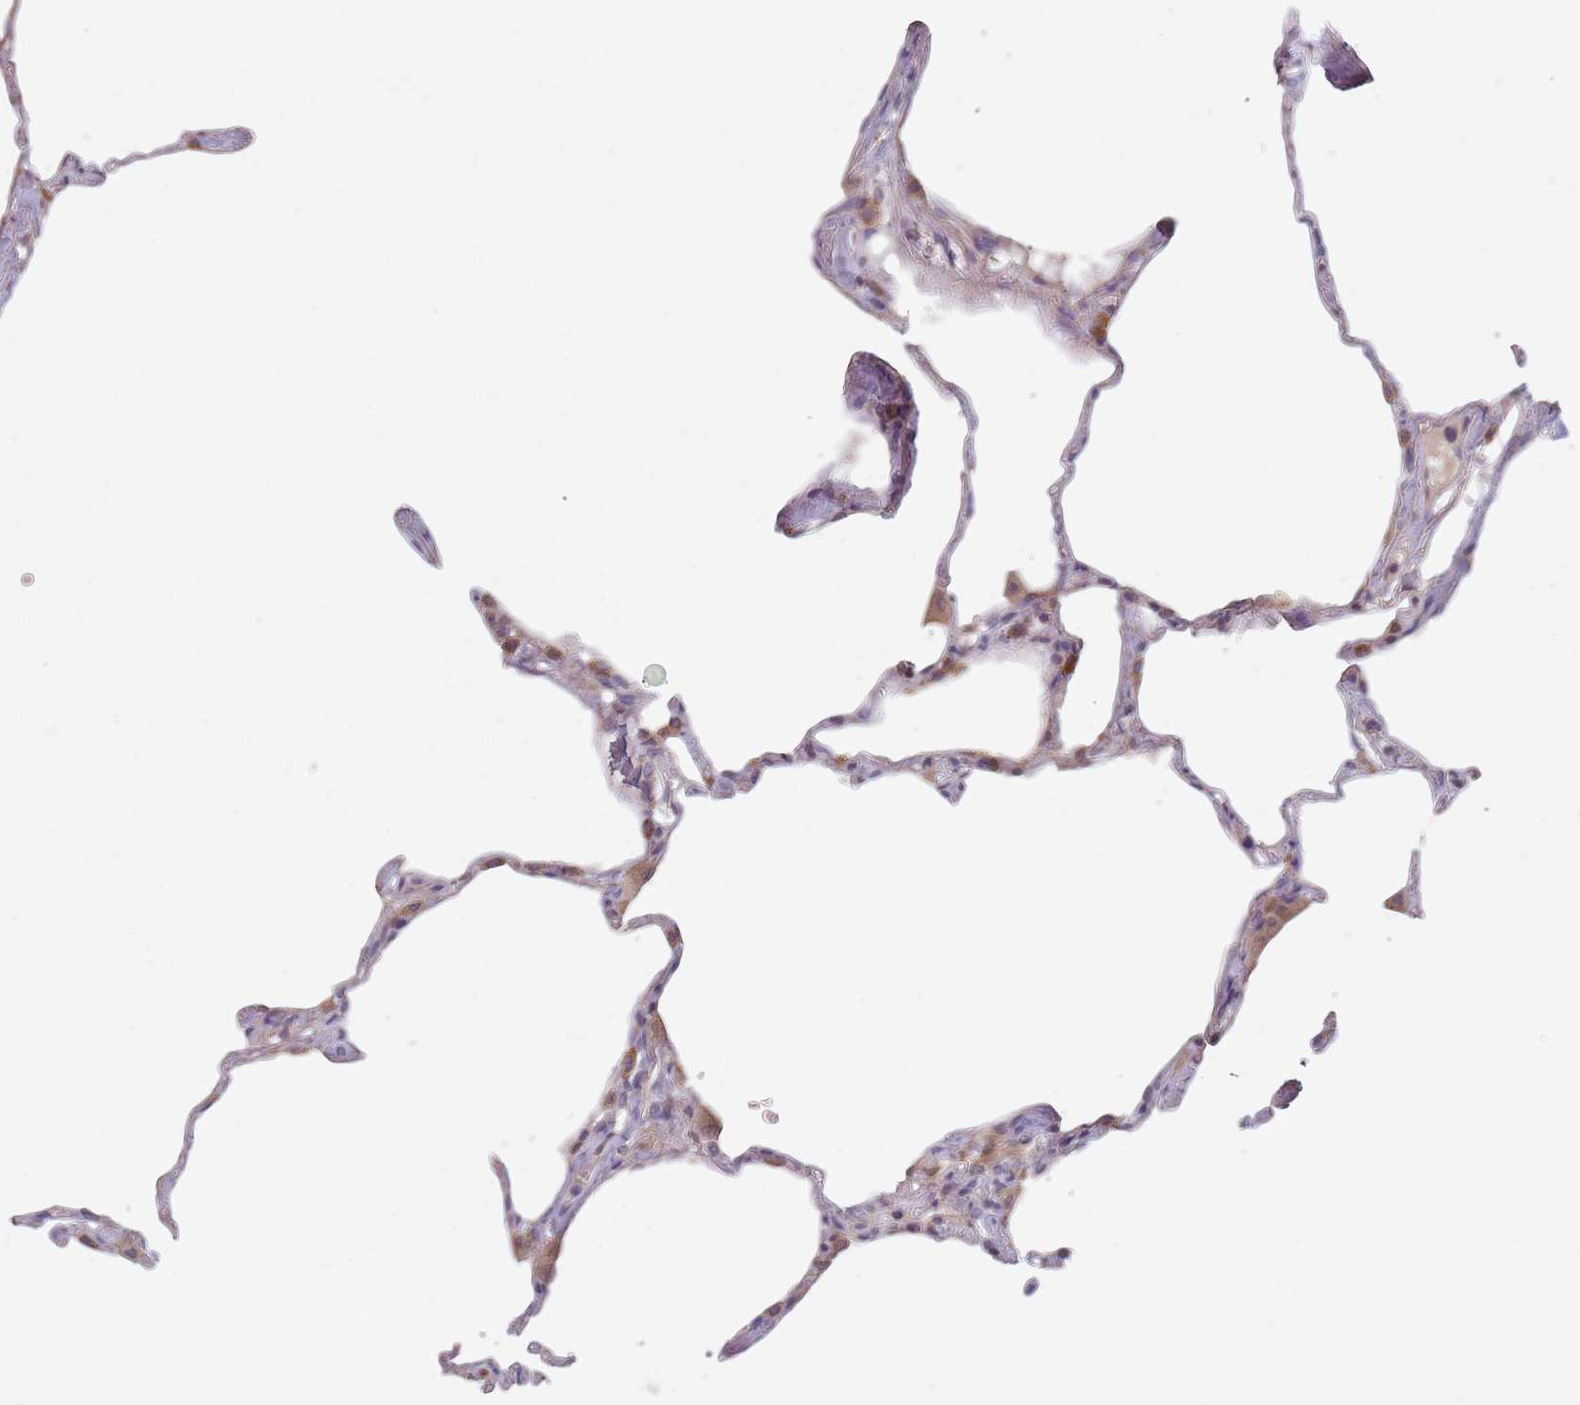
{"staining": {"intensity": "moderate", "quantity": "<25%", "location": "cytoplasmic/membranous"}, "tissue": "lung", "cell_type": "Alveolar cells", "image_type": "normal", "snomed": [{"axis": "morphology", "description": "Normal tissue, NOS"}, {"axis": "topography", "description": "Lung"}], "caption": "Protein positivity by immunohistochemistry (IHC) shows moderate cytoplasmic/membranous expression in about <25% of alveolar cells in normal lung. Immunohistochemistry (ihc) stains the protein in brown and the nuclei are stained blue.", "gene": "ADAL", "patient": {"sex": "male", "age": 65}}